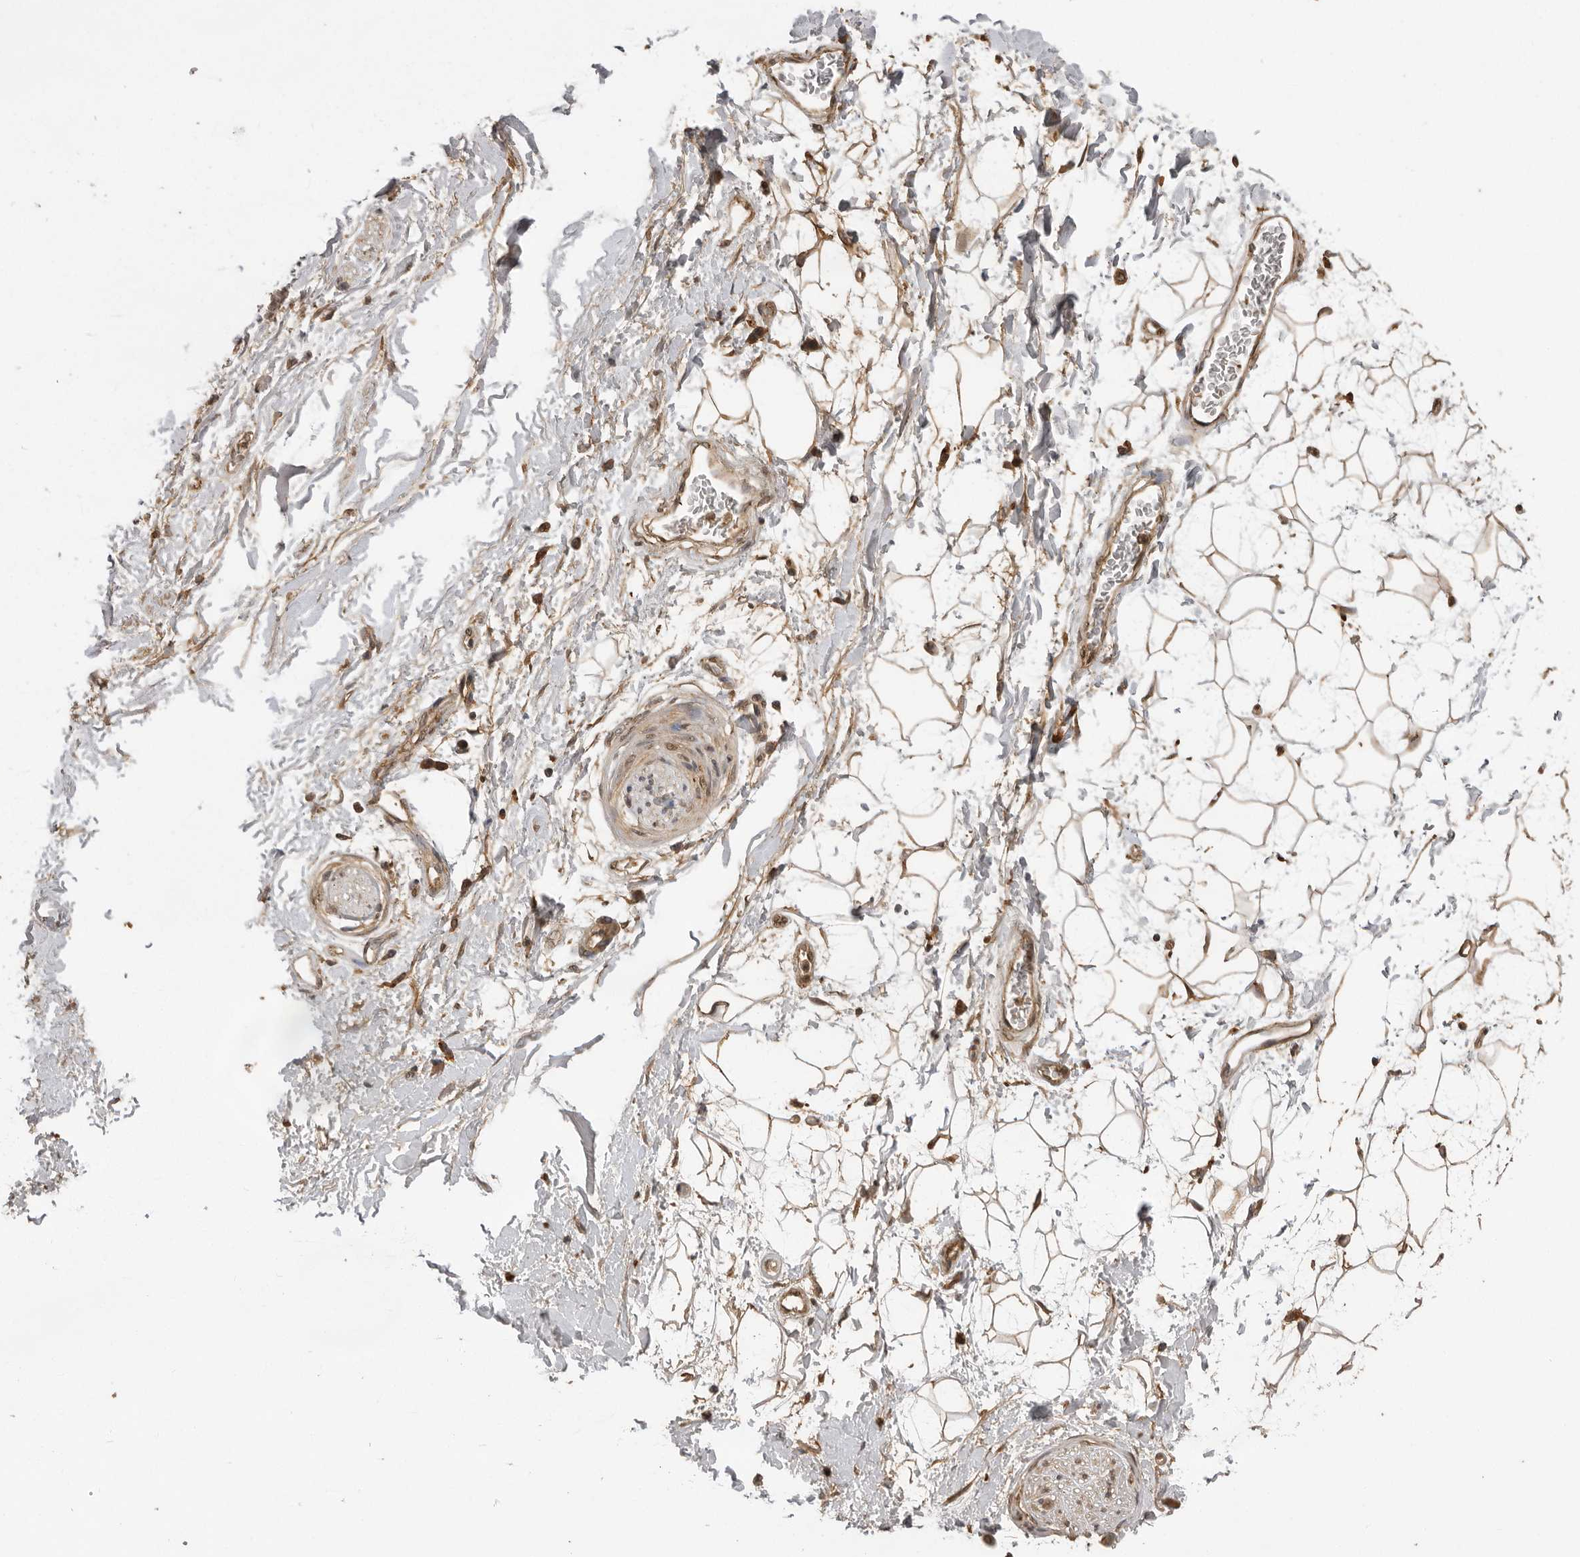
{"staining": {"intensity": "moderate", "quantity": ">75%", "location": "cytoplasmic/membranous"}, "tissue": "adipose tissue", "cell_type": "Adipocytes", "image_type": "normal", "snomed": [{"axis": "morphology", "description": "Normal tissue, NOS"}, {"axis": "topography", "description": "Soft tissue"}], "caption": "Human adipose tissue stained for a protein (brown) shows moderate cytoplasmic/membranous positive positivity in about >75% of adipocytes.", "gene": "JAG2", "patient": {"sex": "male", "age": 72}}